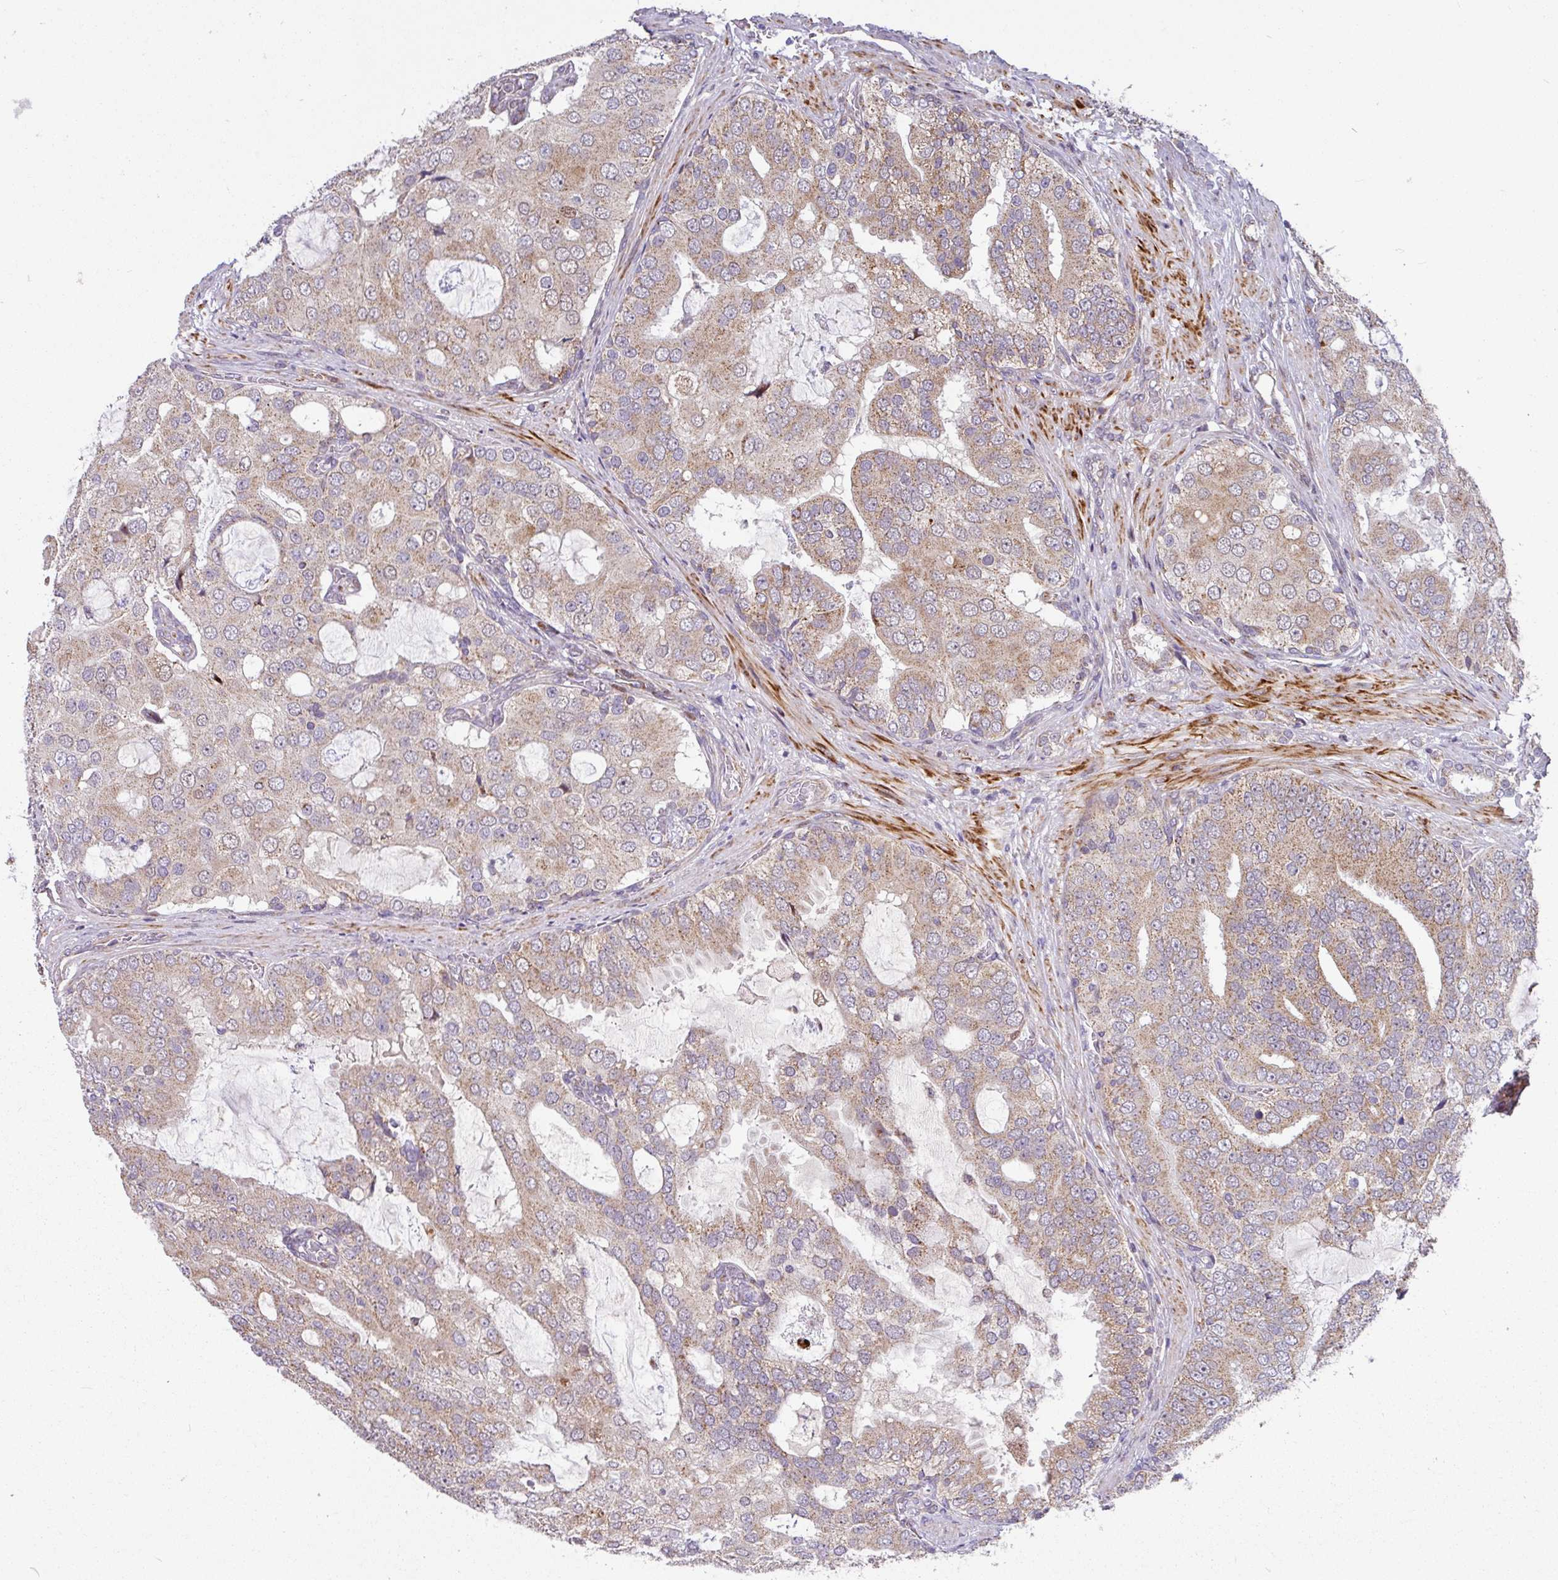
{"staining": {"intensity": "weak", "quantity": ">75%", "location": "cytoplasmic/membranous"}, "tissue": "prostate cancer", "cell_type": "Tumor cells", "image_type": "cancer", "snomed": [{"axis": "morphology", "description": "Adenocarcinoma, High grade"}, {"axis": "topography", "description": "Prostate"}], "caption": "This image reveals immunohistochemistry staining of adenocarcinoma (high-grade) (prostate), with low weak cytoplasmic/membranous expression in approximately >75% of tumor cells.", "gene": "SARS2", "patient": {"sex": "male", "age": 55}}